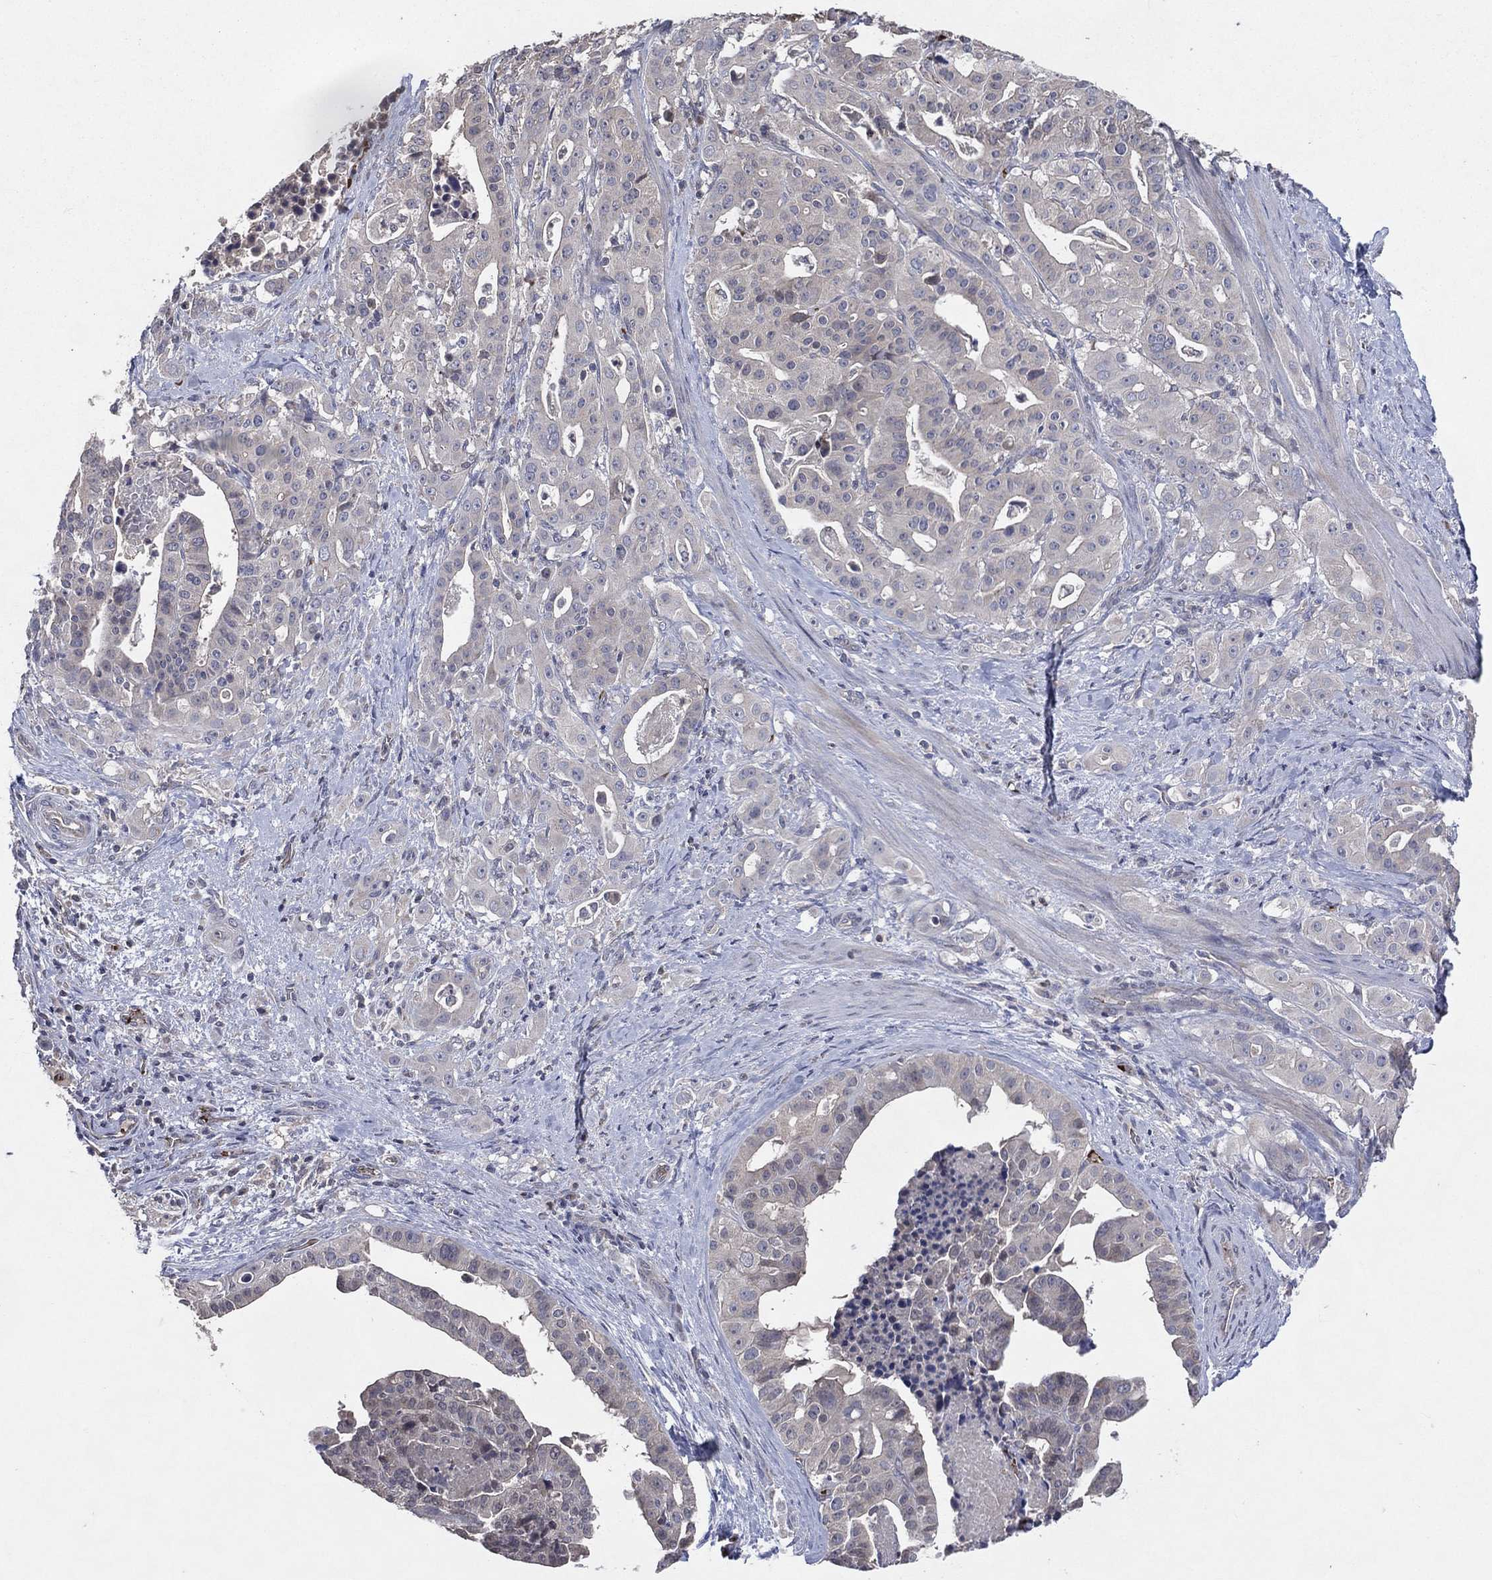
{"staining": {"intensity": "negative", "quantity": "none", "location": "none"}, "tissue": "stomach cancer", "cell_type": "Tumor cells", "image_type": "cancer", "snomed": [{"axis": "morphology", "description": "Adenocarcinoma, NOS"}, {"axis": "topography", "description": "Stomach"}], "caption": "This photomicrograph is of stomach adenocarcinoma stained with immunohistochemistry to label a protein in brown with the nuclei are counter-stained blue. There is no expression in tumor cells. (DAB immunohistochemistry (IHC) visualized using brightfield microscopy, high magnification).", "gene": "DNAH7", "patient": {"sex": "male", "age": 48}}